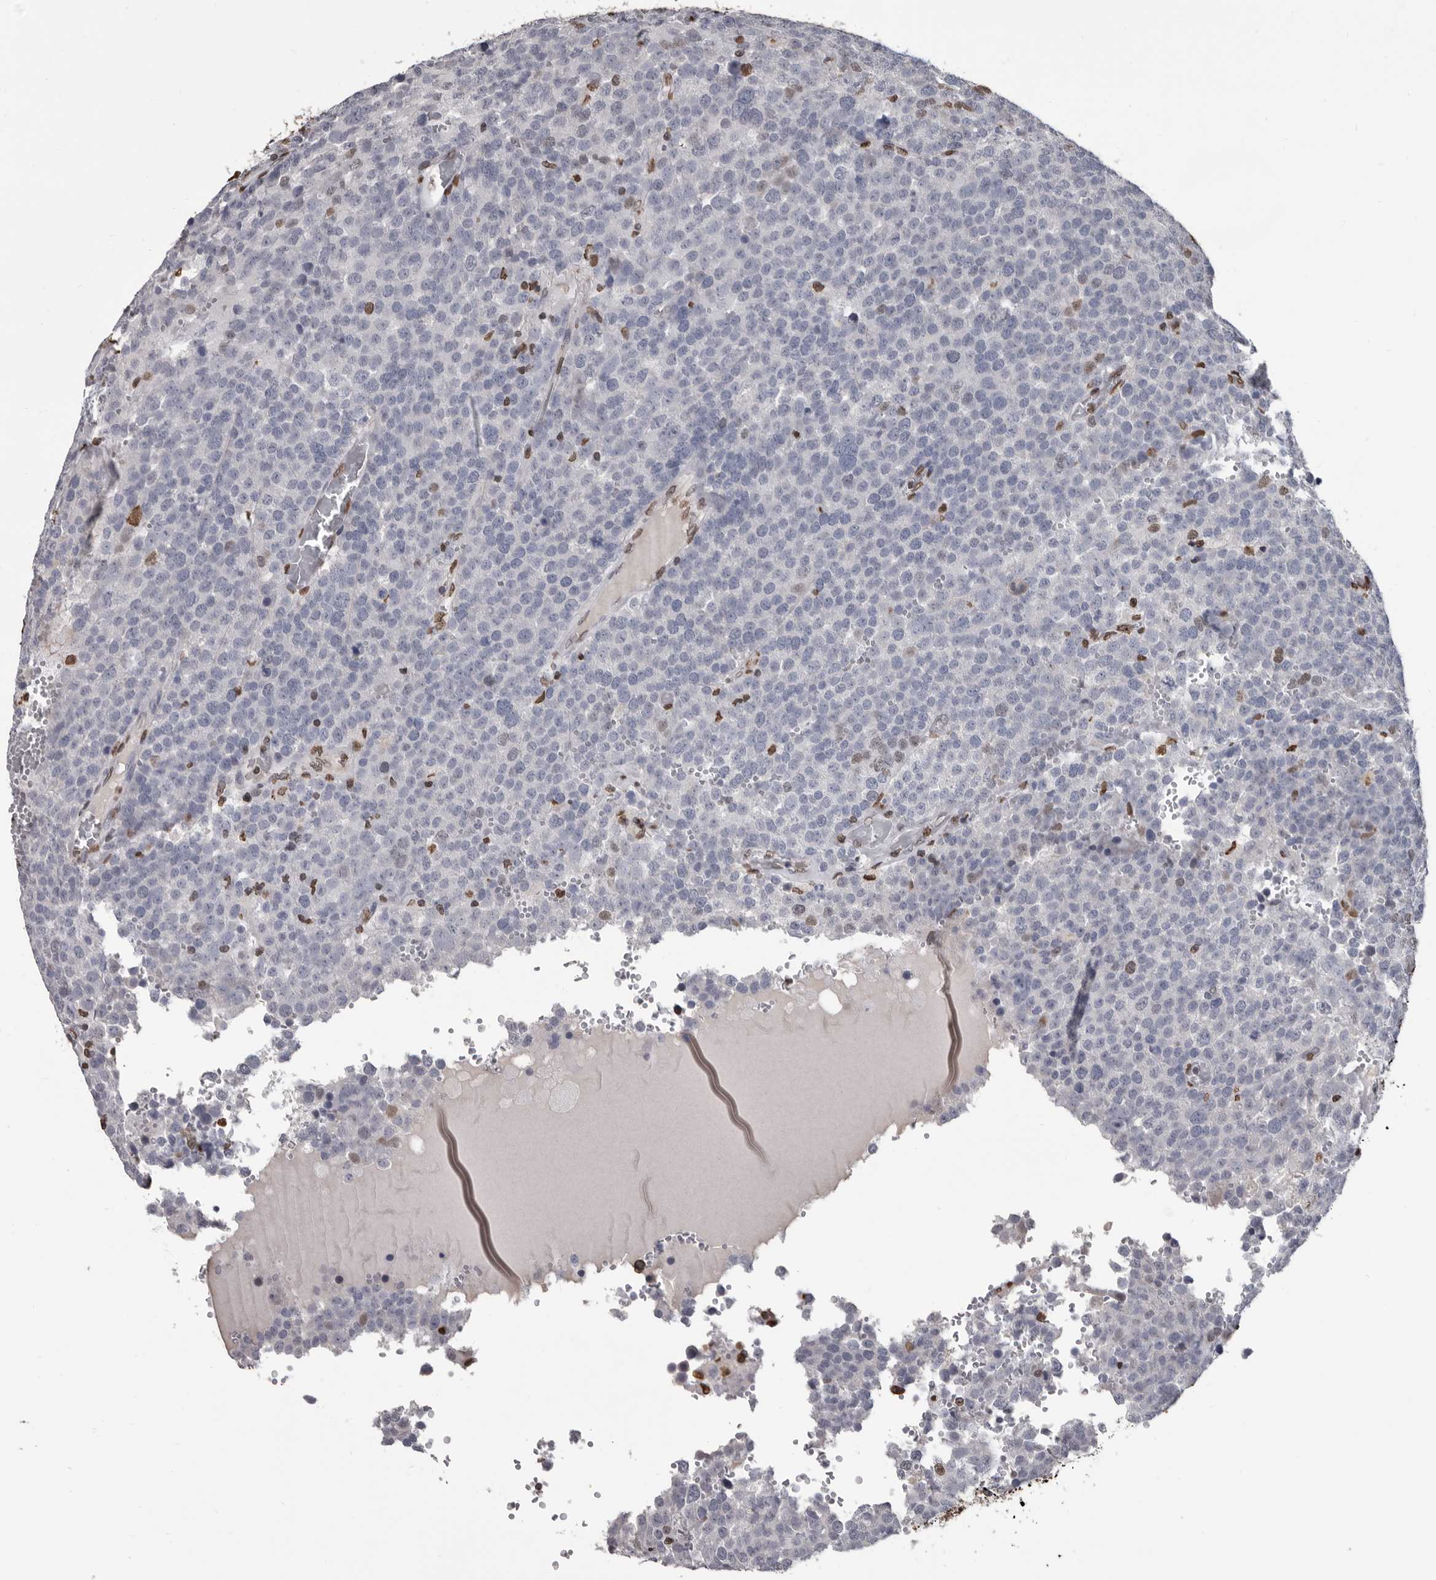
{"staining": {"intensity": "negative", "quantity": "none", "location": "none"}, "tissue": "testis cancer", "cell_type": "Tumor cells", "image_type": "cancer", "snomed": [{"axis": "morphology", "description": "Seminoma, NOS"}, {"axis": "topography", "description": "Testis"}], "caption": "High power microscopy micrograph of an immunohistochemistry image of seminoma (testis), revealing no significant expression in tumor cells. (DAB (3,3'-diaminobenzidine) IHC visualized using brightfield microscopy, high magnification).", "gene": "AHR", "patient": {"sex": "male", "age": 71}}